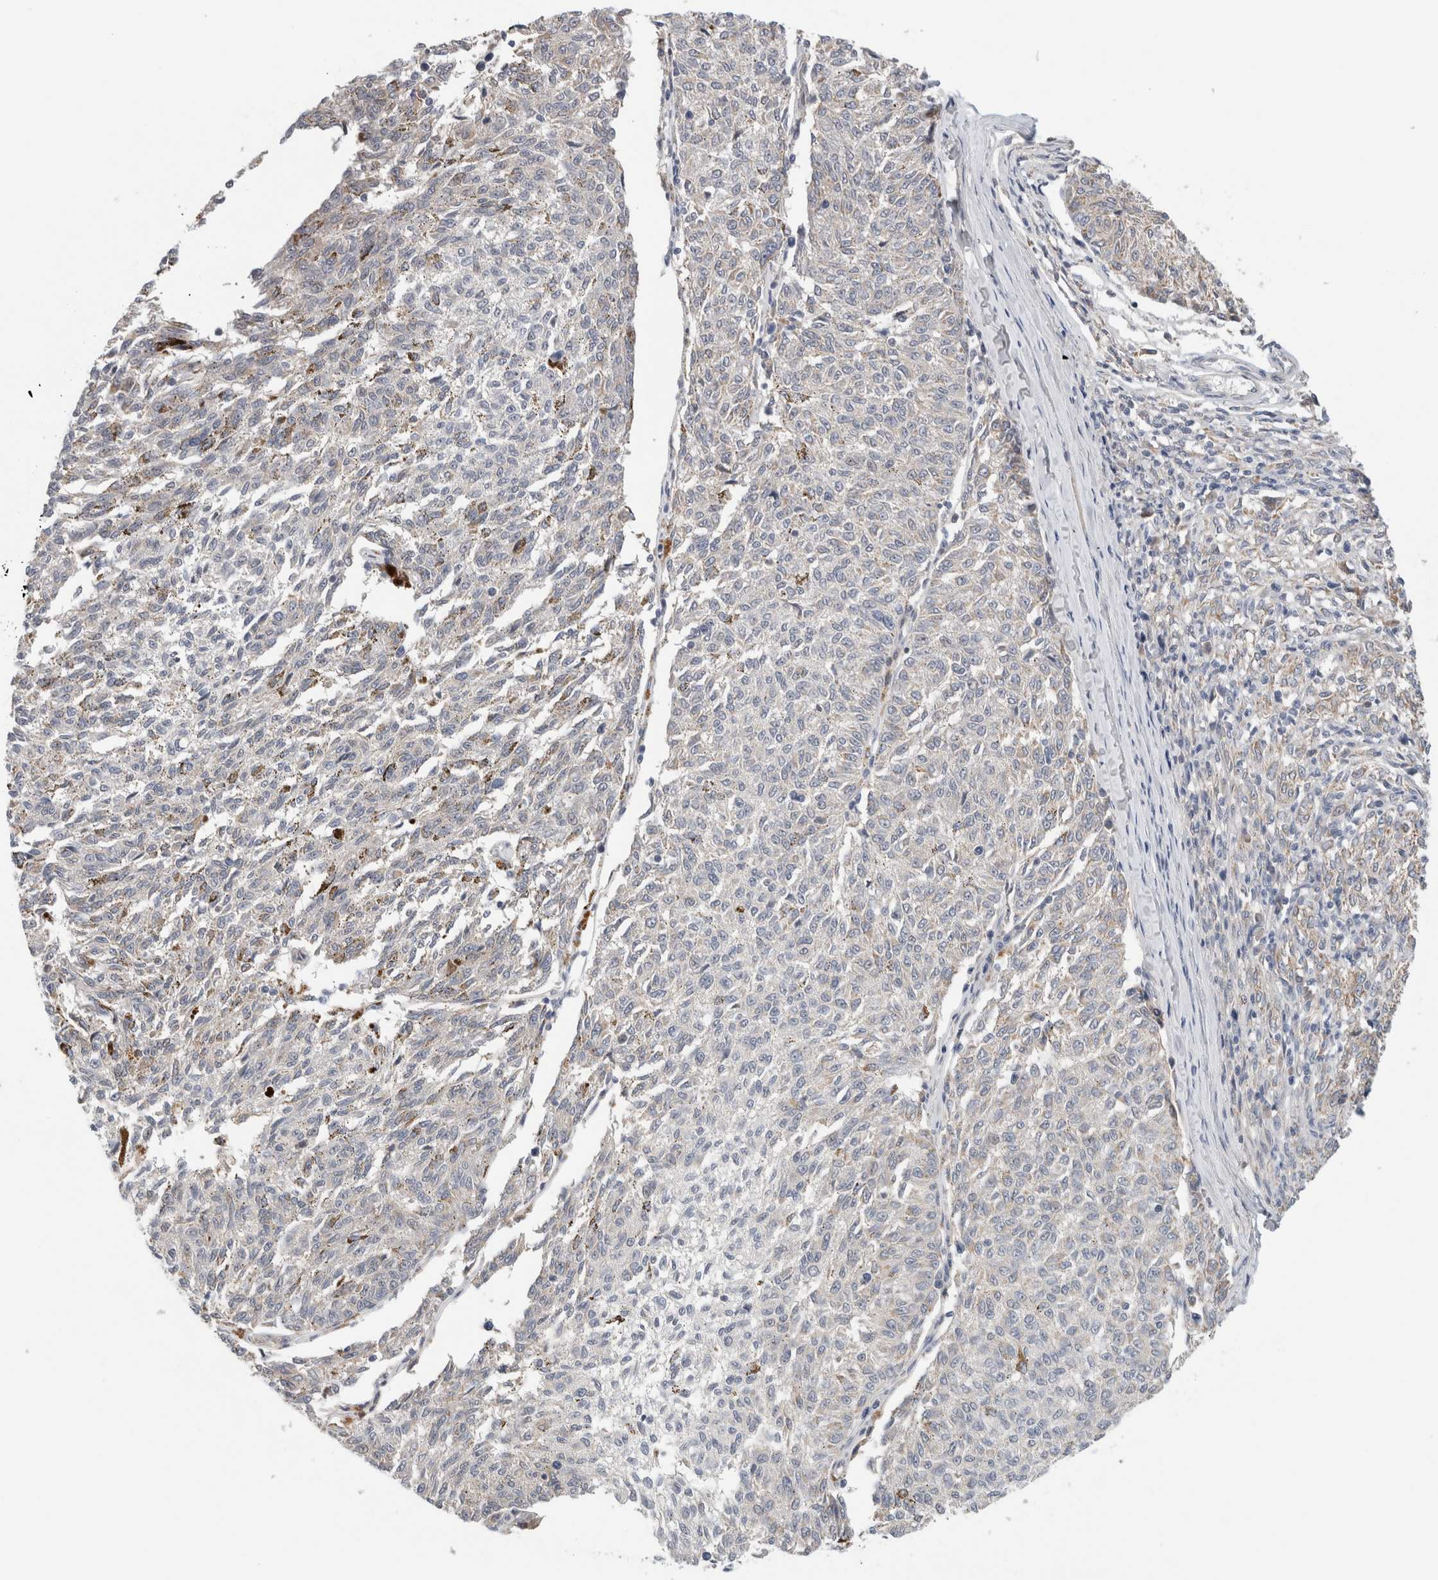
{"staining": {"intensity": "weak", "quantity": "25%-75%", "location": "cytoplasmic/membranous"}, "tissue": "melanoma", "cell_type": "Tumor cells", "image_type": "cancer", "snomed": [{"axis": "morphology", "description": "Malignant melanoma, NOS"}, {"axis": "topography", "description": "Skin"}], "caption": "This micrograph exhibits immunohistochemistry (IHC) staining of human melanoma, with low weak cytoplasmic/membranous positivity in approximately 25%-75% of tumor cells.", "gene": "HCN3", "patient": {"sex": "female", "age": 72}}